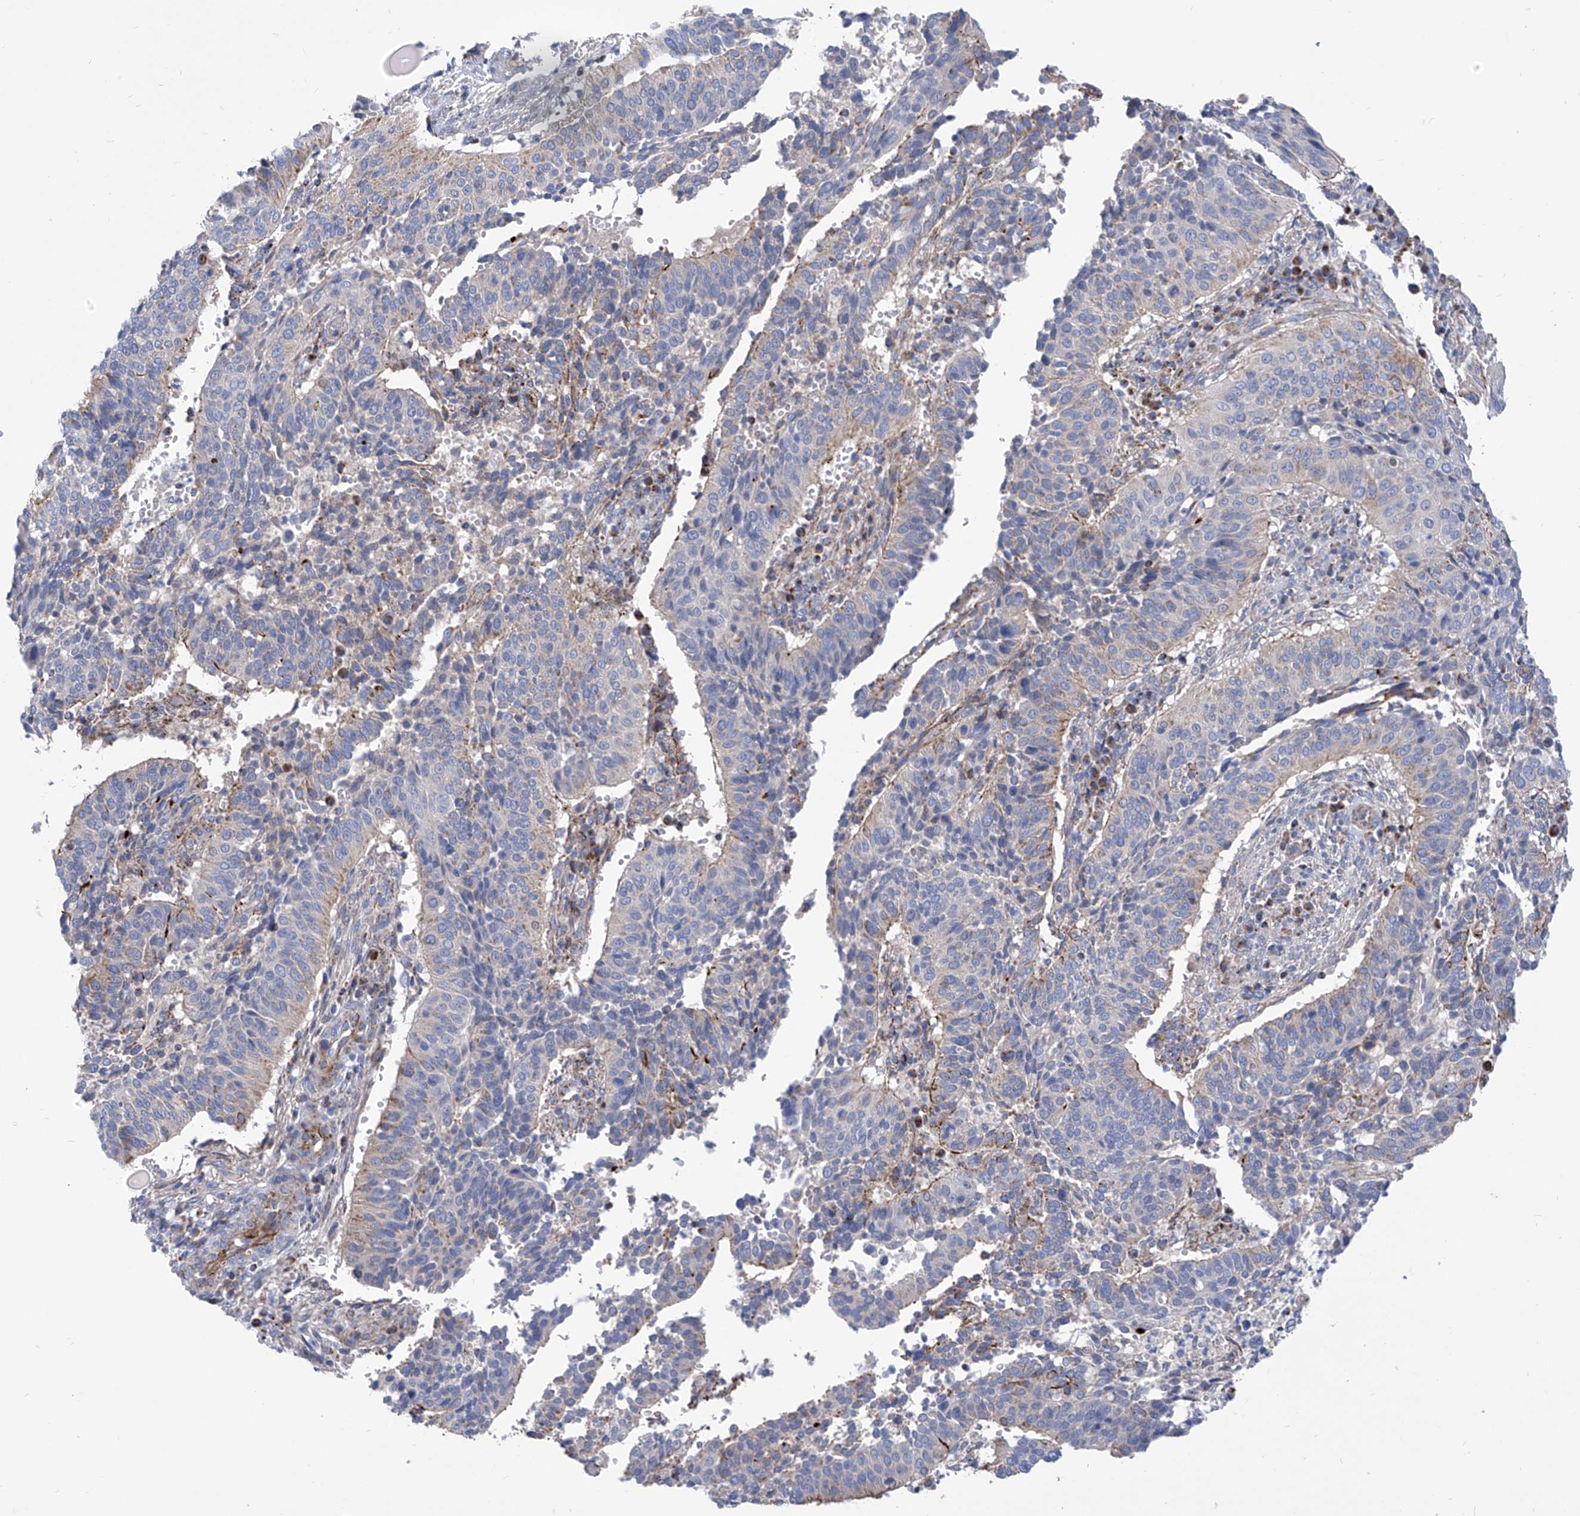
{"staining": {"intensity": "weak", "quantity": "<25%", "location": "cytoplasmic/membranous"}, "tissue": "cervical cancer", "cell_type": "Tumor cells", "image_type": "cancer", "snomed": [{"axis": "morphology", "description": "Normal tissue, NOS"}, {"axis": "morphology", "description": "Squamous cell carcinoma, NOS"}, {"axis": "topography", "description": "Cervix"}], "caption": "Immunohistochemistry photomicrograph of human cervical cancer stained for a protein (brown), which displays no expression in tumor cells.", "gene": "SRBD1", "patient": {"sex": "female", "age": 39}}